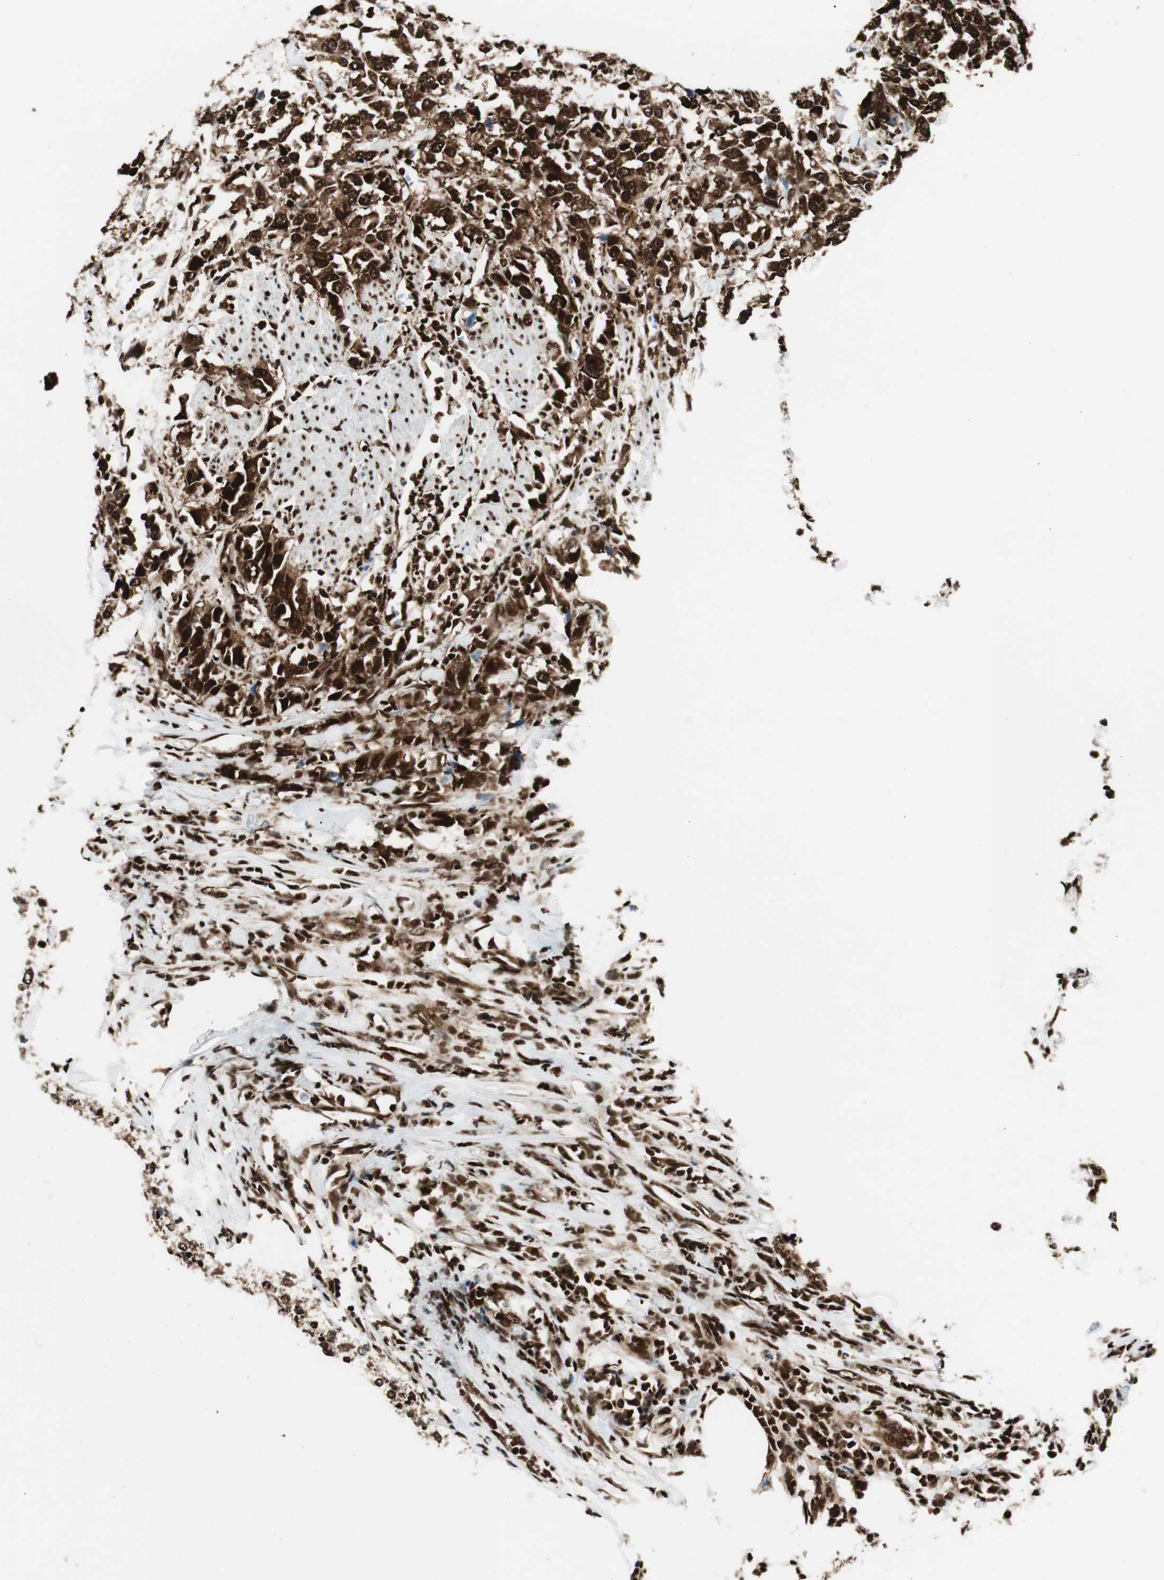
{"staining": {"intensity": "strong", "quantity": ">75%", "location": "nuclear"}, "tissue": "urothelial cancer", "cell_type": "Tumor cells", "image_type": "cancer", "snomed": [{"axis": "morphology", "description": "Urothelial carcinoma, High grade"}, {"axis": "topography", "description": "Urinary bladder"}], "caption": "Urothelial carcinoma (high-grade) was stained to show a protein in brown. There is high levels of strong nuclear staining in approximately >75% of tumor cells.", "gene": "EWSR1", "patient": {"sex": "male", "age": 61}}